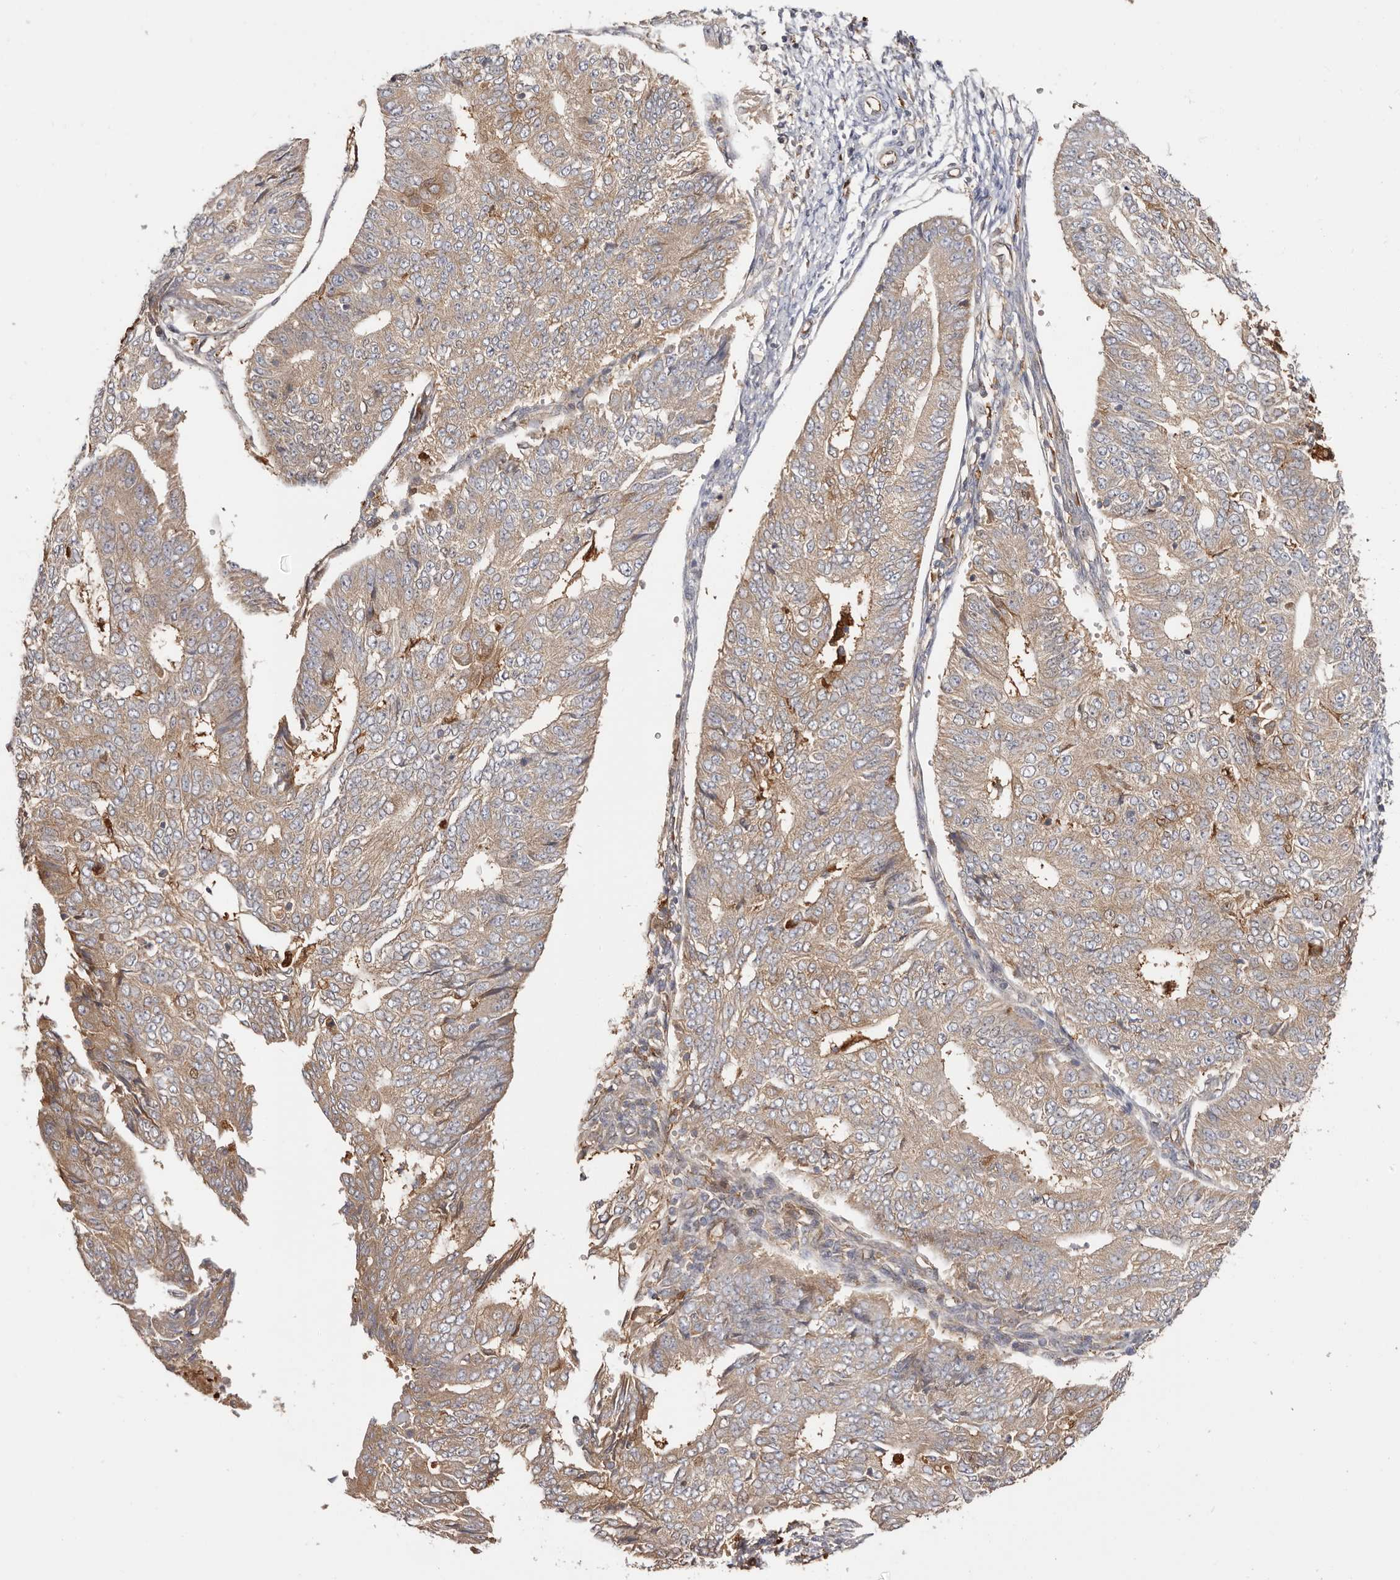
{"staining": {"intensity": "weak", "quantity": ">75%", "location": "cytoplasmic/membranous"}, "tissue": "endometrial cancer", "cell_type": "Tumor cells", "image_type": "cancer", "snomed": [{"axis": "morphology", "description": "Adenocarcinoma, NOS"}, {"axis": "topography", "description": "Endometrium"}], "caption": "Brown immunohistochemical staining in endometrial cancer reveals weak cytoplasmic/membranous staining in approximately >75% of tumor cells.", "gene": "LAP3", "patient": {"sex": "female", "age": 32}}